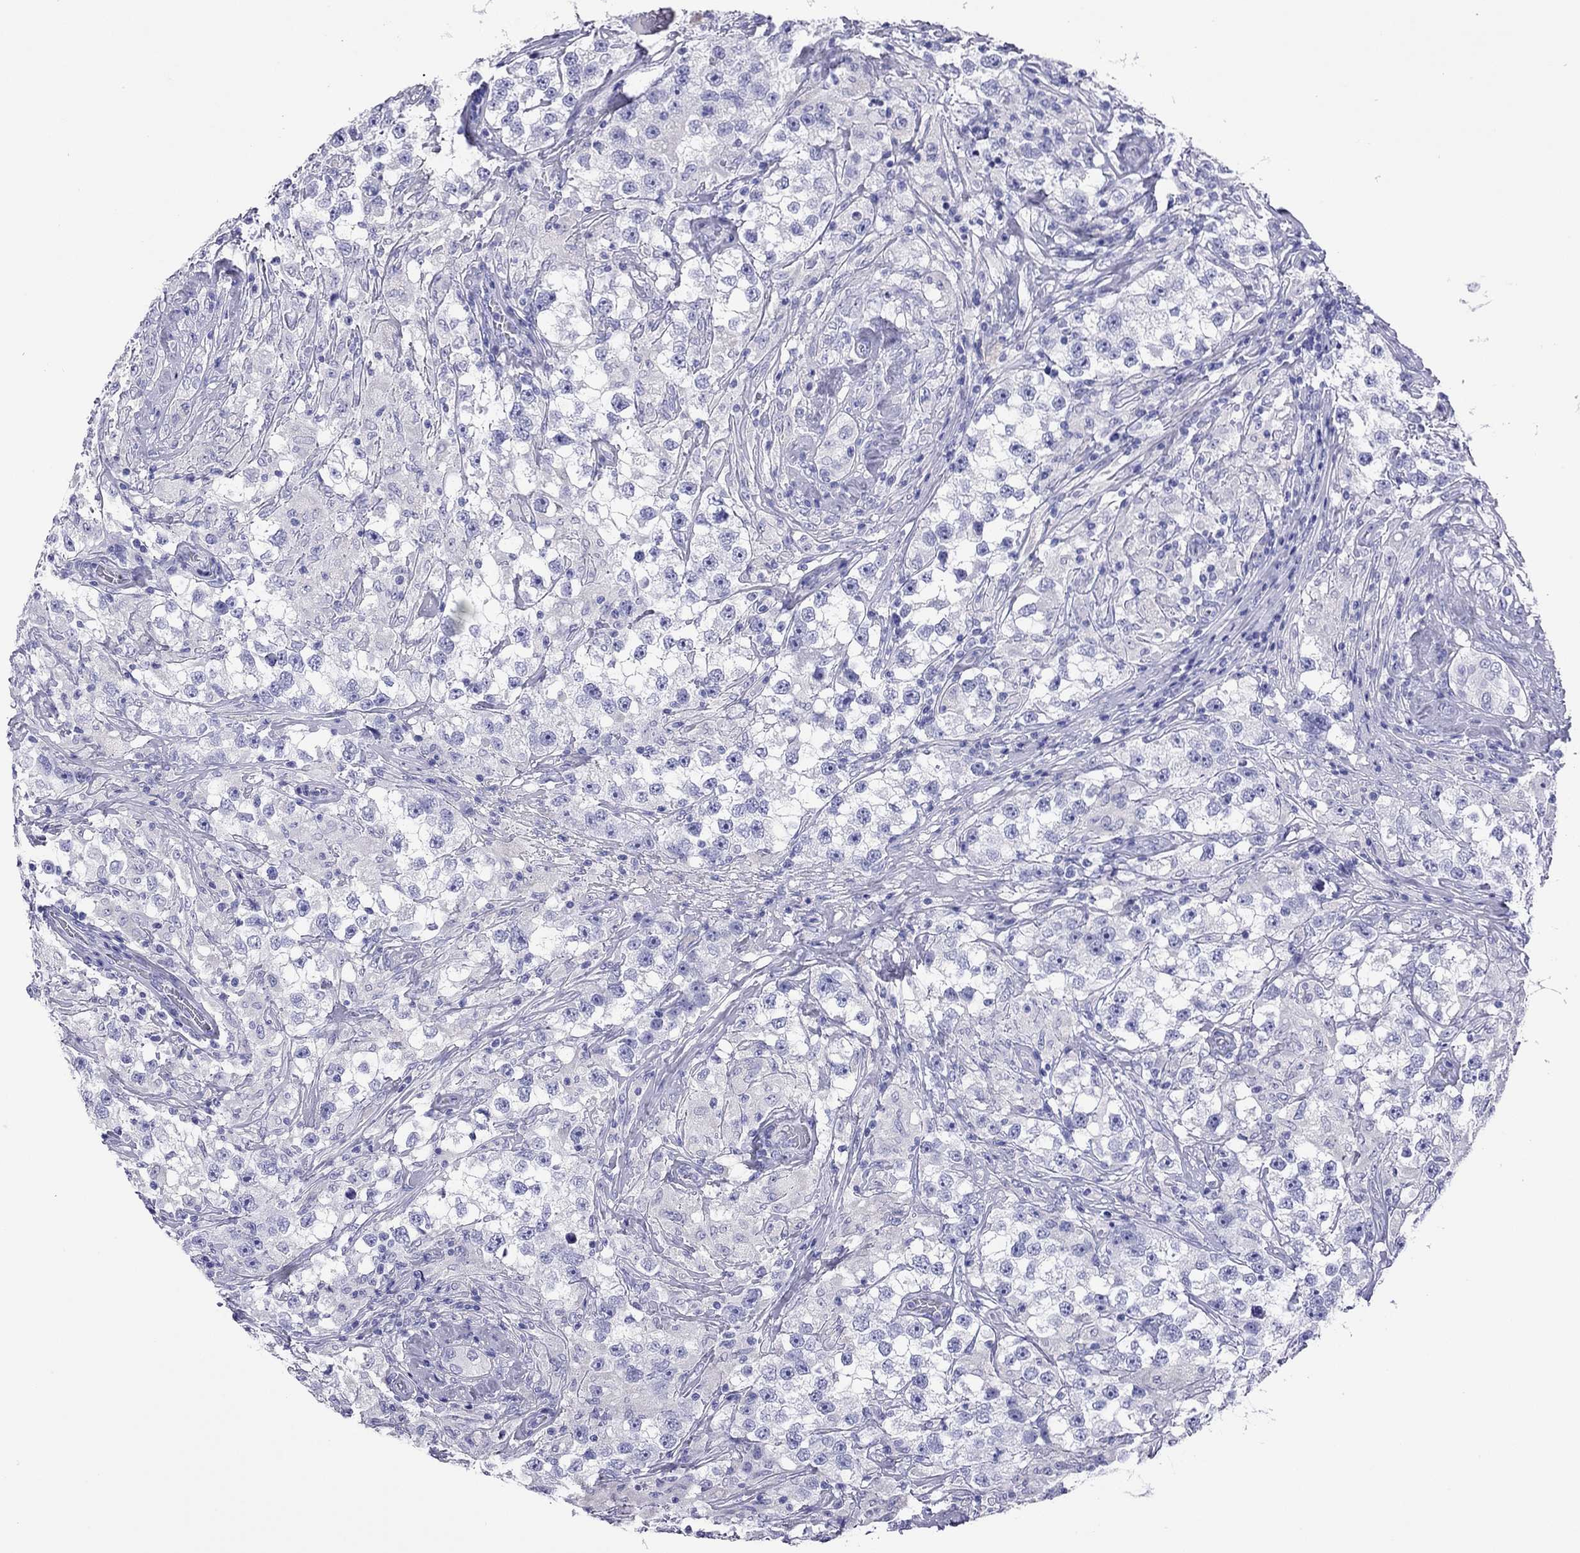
{"staining": {"intensity": "negative", "quantity": "none", "location": "none"}, "tissue": "testis cancer", "cell_type": "Tumor cells", "image_type": "cancer", "snomed": [{"axis": "morphology", "description": "Seminoma, NOS"}, {"axis": "topography", "description": "Testis"}], "caption": "Tumor cells are negative for protein expression in human testis cancer (seminoma).", "gene": "FIGLA", "patient": {"sex": "male", "age": 46}}